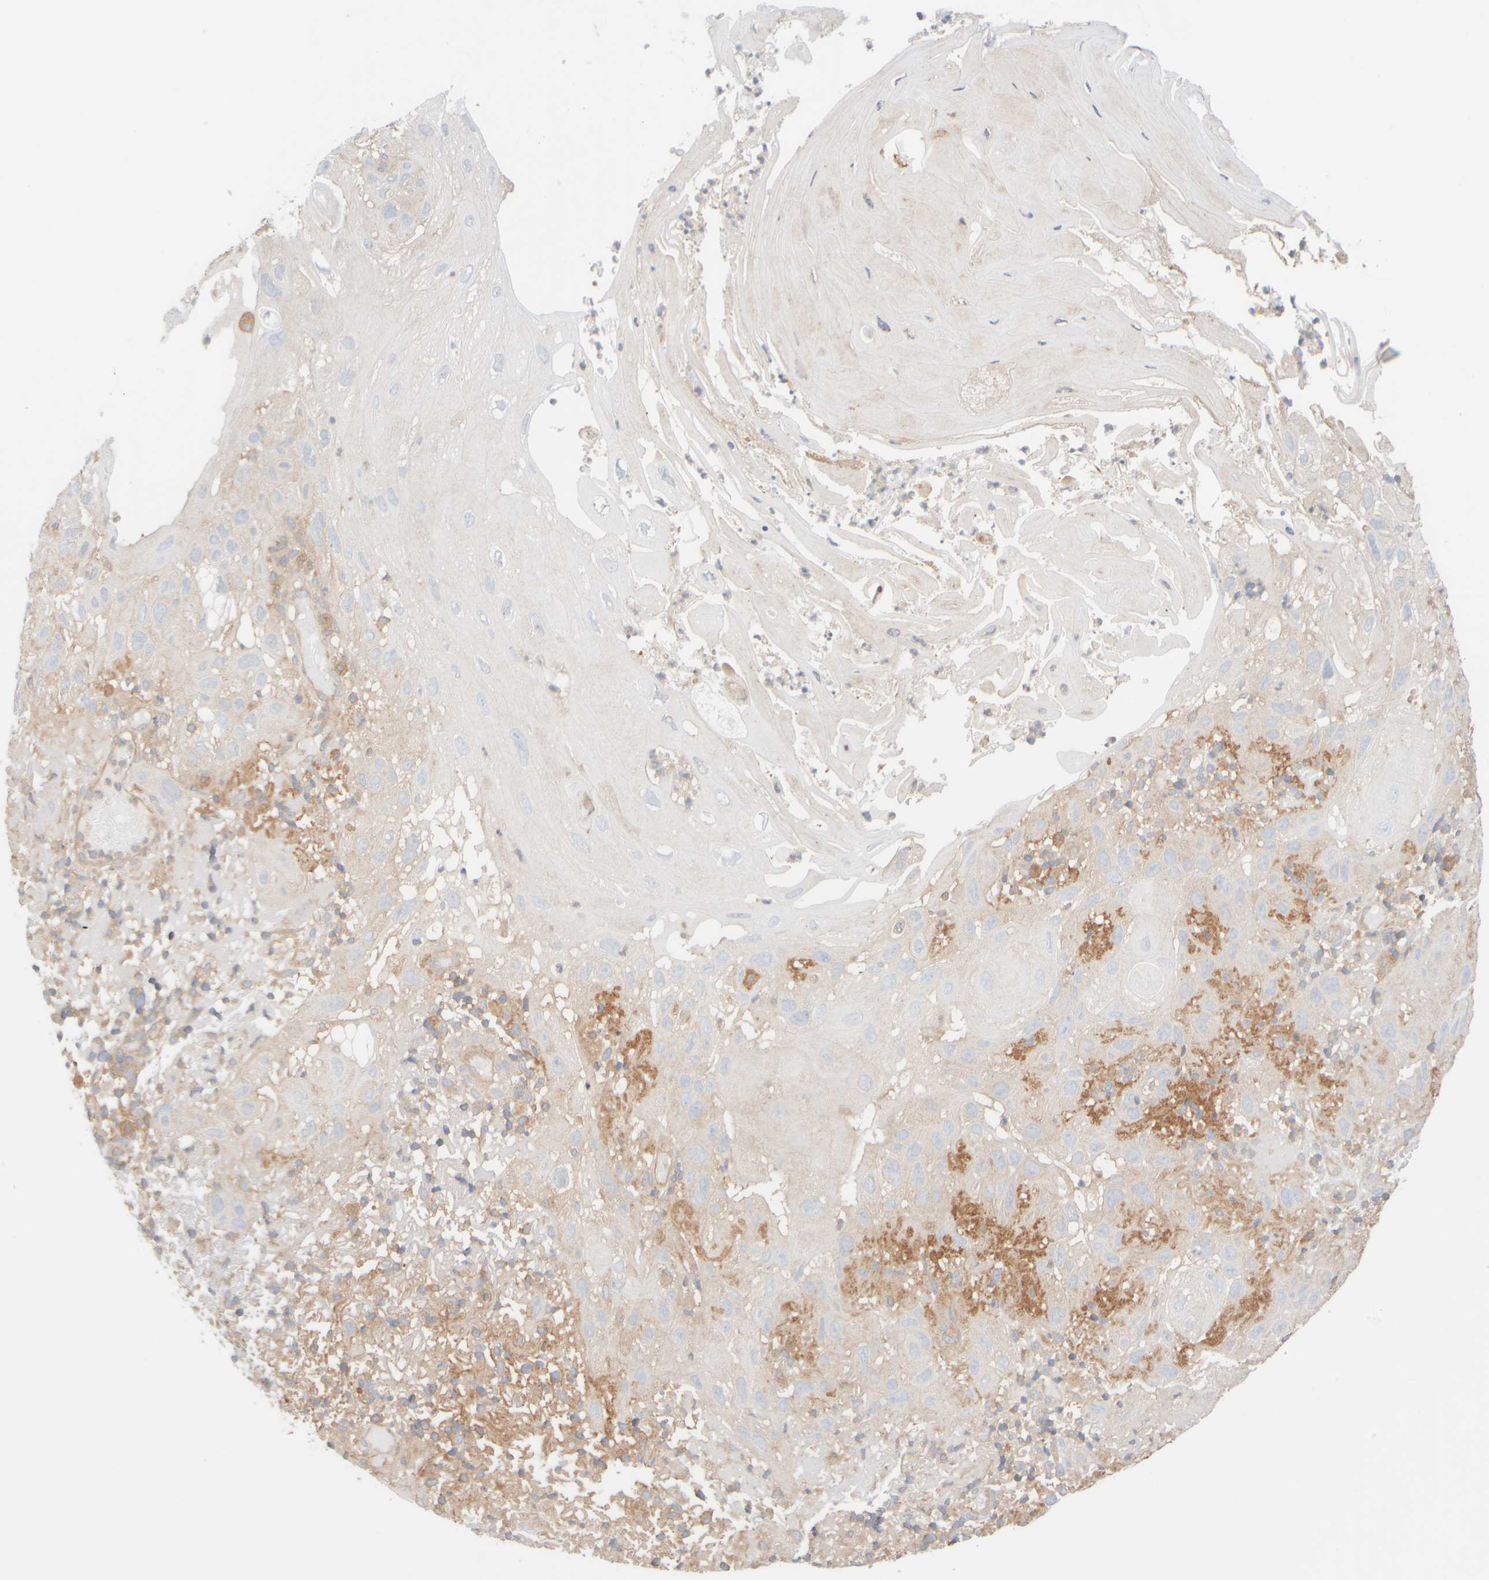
{"staining": {"intensity": "weak", "quantity": "<25%", "location": "cytoplasmic/membranous"}, "tissue": "skin cancer", "cell_type": "Tumor cells", "image_type": "cancer", "snomed": [{"axis": "morphology", "description": "Squamous cell carcinoma, NOS"}, {"axis": "topography", "description": "Skin"}], "caption": "High power microscopy micrograph of an immunohistochemistry micrograph of skin squamous cell carcinoma, revealing no significant positivity in tumor cells.", "gene": "RABEP1", "patient": {"sex": "female", "age": 96}}